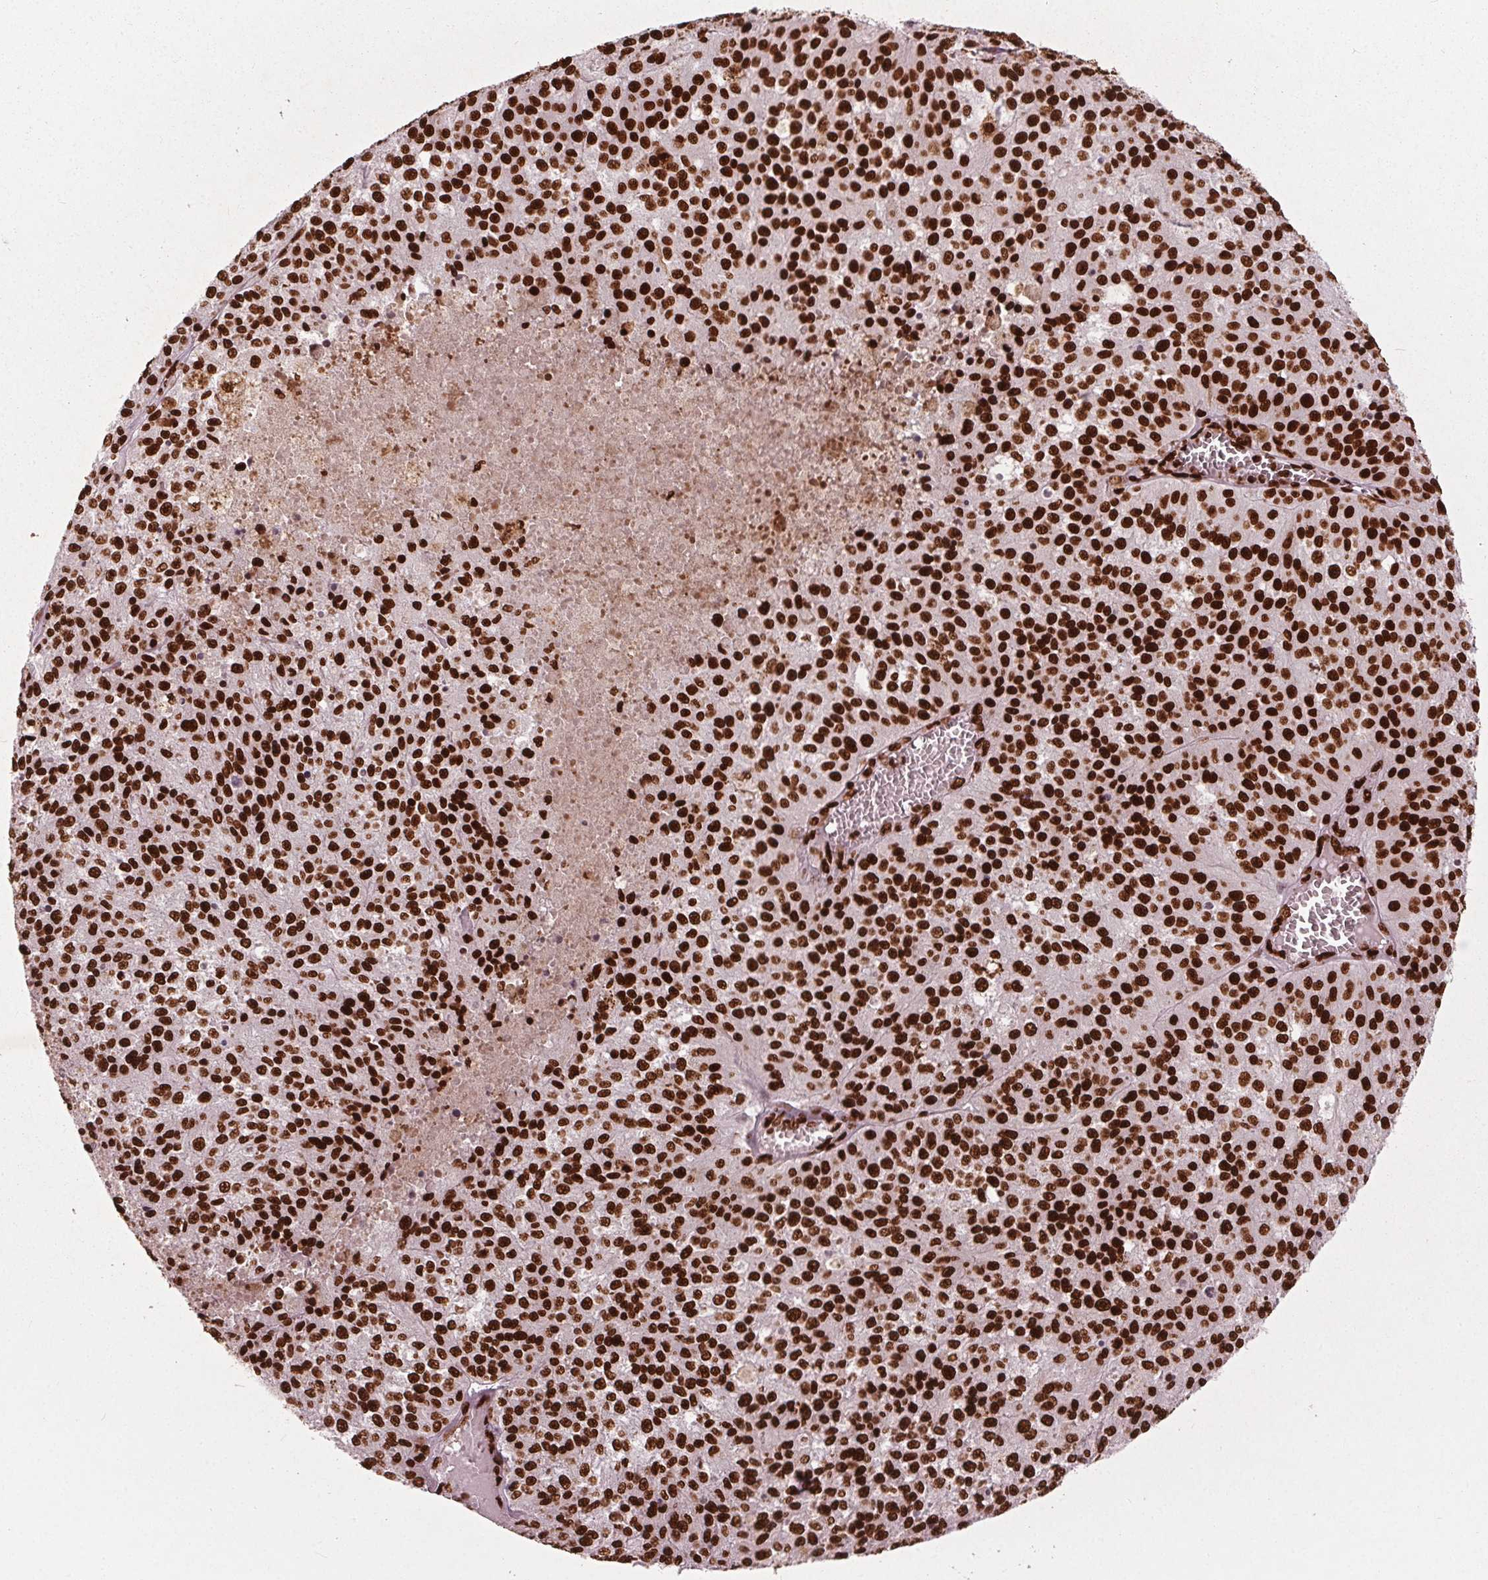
{"staining": {"intensity": "strong", "quantity": ">75%", "location": "nuclear"}, "tissue": "melanoma", "cell_type": "Tumor cells", "image_type": "cancer", "snomed": [{"axis": "morphology", "description": "Malignant melanoma, Metastatic site"}, {"axis": "topography", "description": "Lymph node"}], "caption": "Malignant melanoma (metastatic site) stained with DAB immunohistochemistry (IHC) reveals high levels of strong nuclear positivity in about >75% of tumor cells.", "gene": "BRD4", "patient": {"sex": "female", "age": 64}}